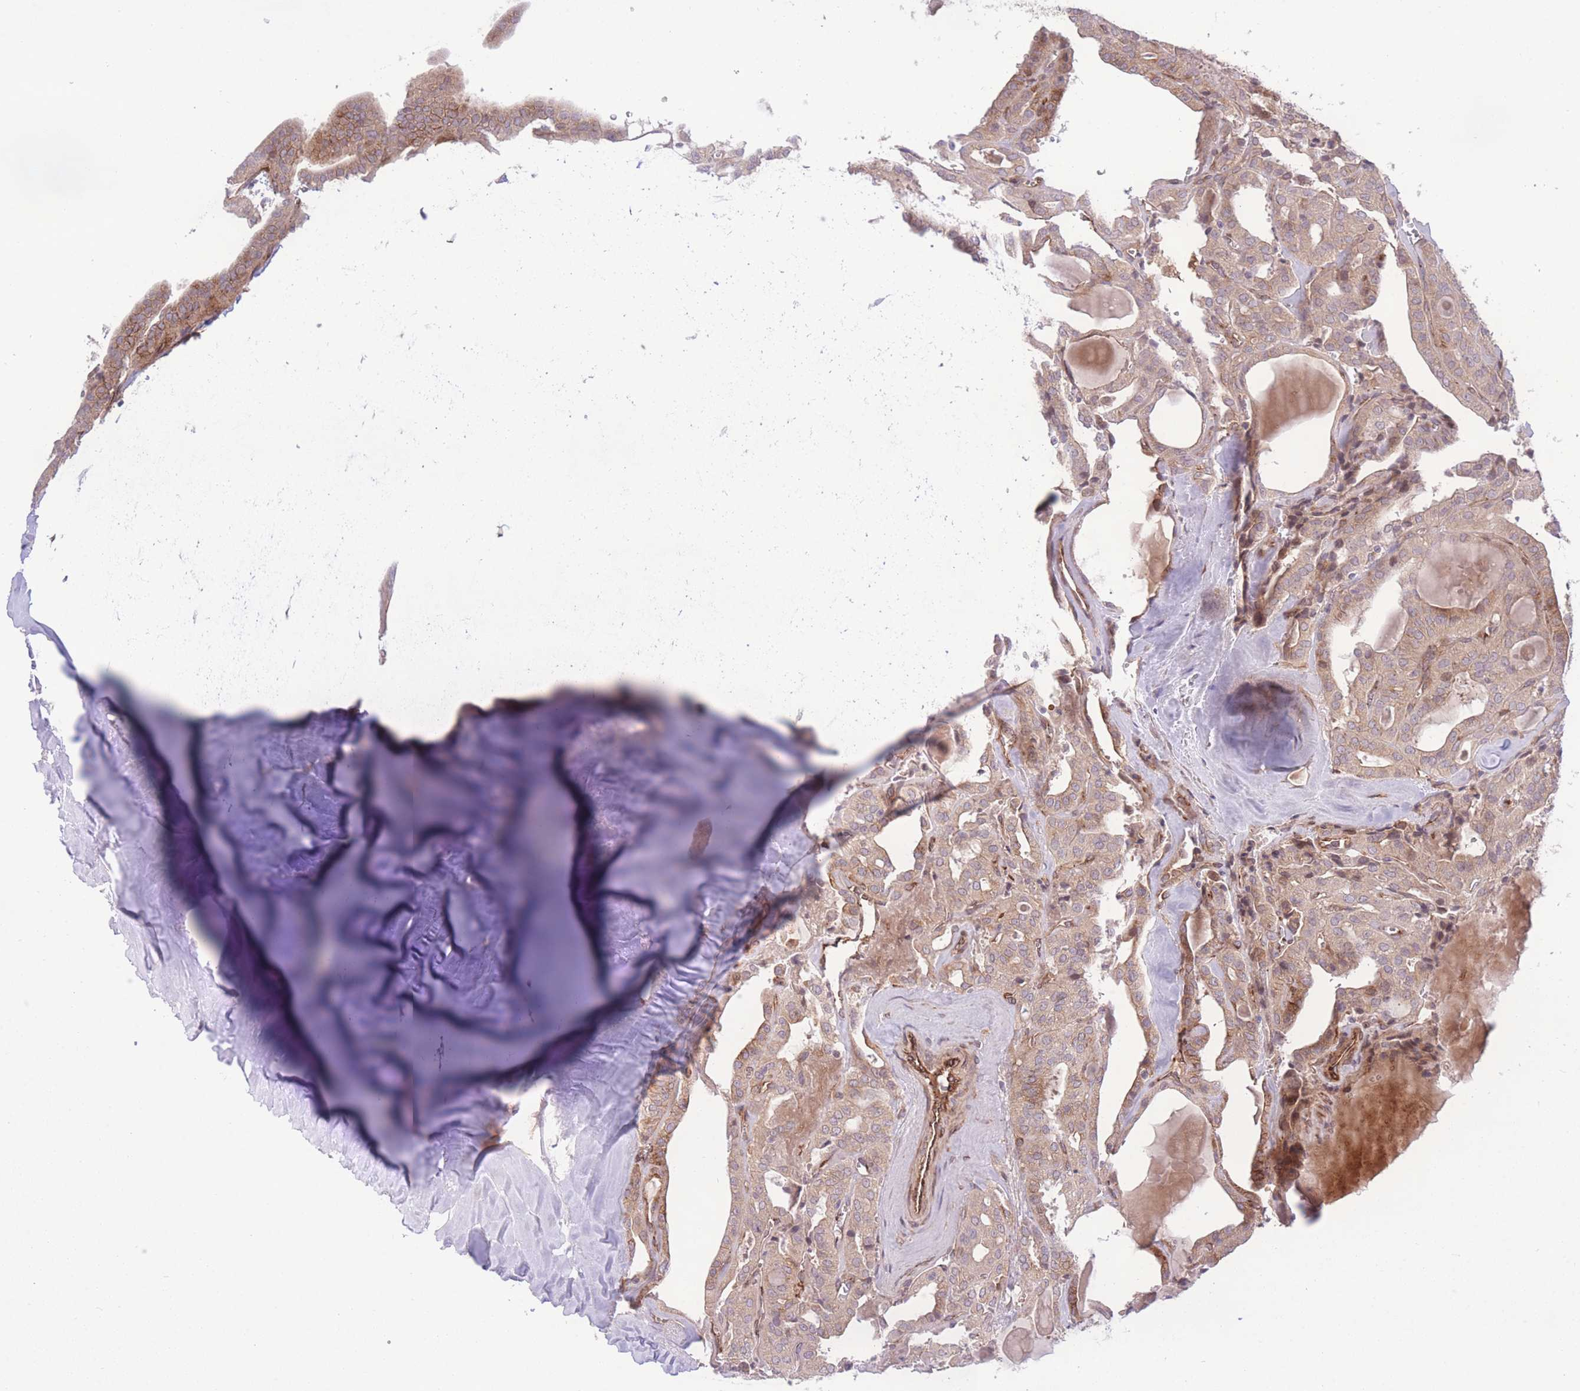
{"staining": {"intensity": "moderate", "quantity": ">75%", "location": "cytoplasmic/membranous"}, "tissue": "thyroid cancer", "cell_type": "Tumor cells", "image_type": "cancer", "snomed": [{"axis": "morphology", "description": "Papillary adenocarcinoma, NOS"}, {"axis": "topography", "description": "Thyroid gland"}], "caption": "High-power microscopy captured an IHC image of papillary adenocarcinoma (thyroid), revealing moderate cytoplasmic/membranous expression in about >75% of tumor cells.", "gene": "CISH", "patient": {"sex": "male", "age": 52}}